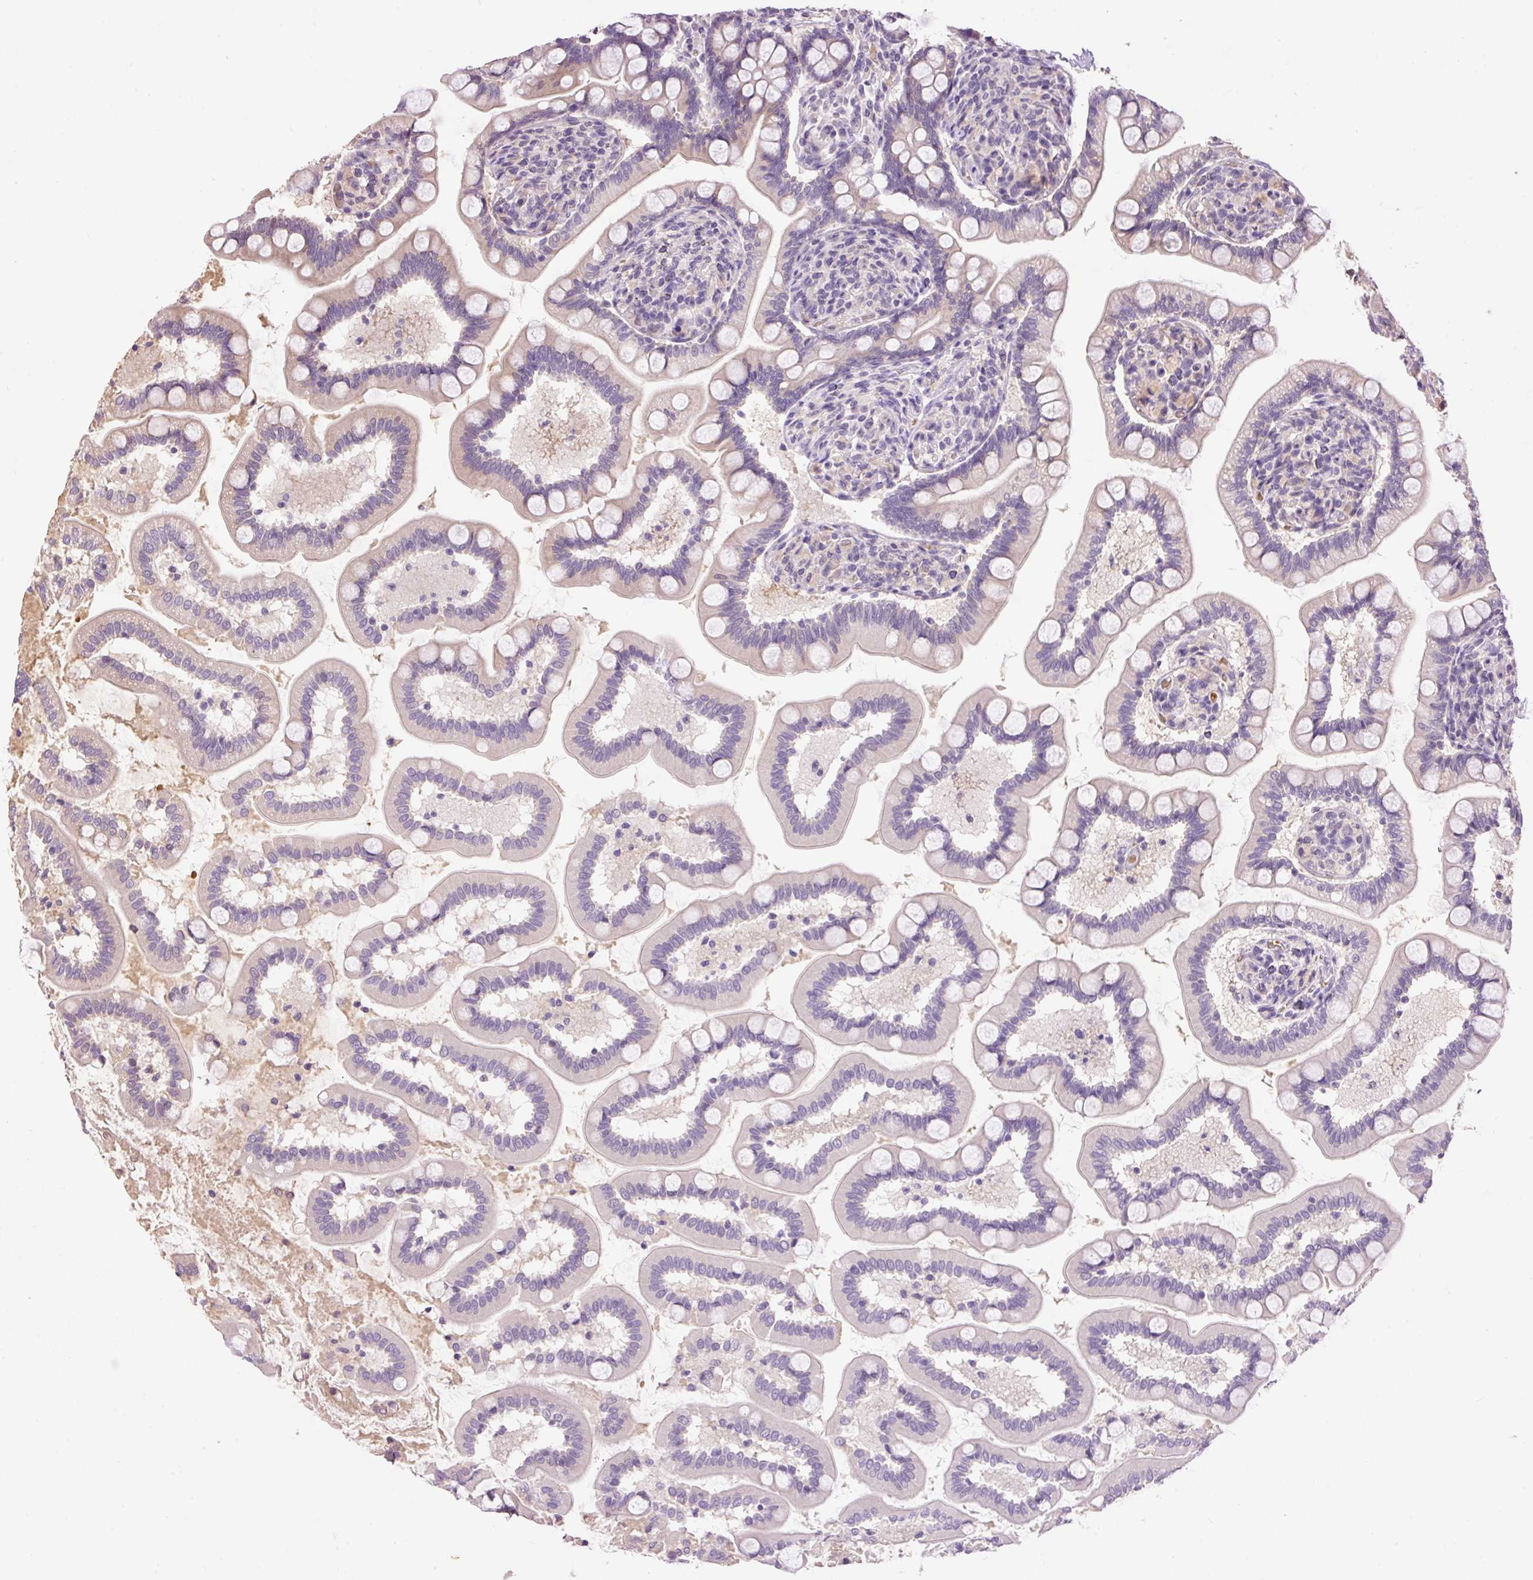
{"staining": {"intensity": "weak", "quantity": "<25%", "location": "cytoplasmic/membranous"}, "tissue": "small intestine", "cell_type": "Glandular cells", "image_type": "normal", "snomed": [{"axis": "morphology", "description": "Normal tissue, NOS"}, {"axis": "topography", "description": "Small intestine"}], "caption": "Glandular cells show no significant staining in normal small intestine. (Stains: DAB immunohistochemistry (IHC) with hematoxylin counter stain, Microscopy: brightfield microscopy at high magnification).", "gene": "CMTM8", "patient": {"sex": "female", "age": 64}}